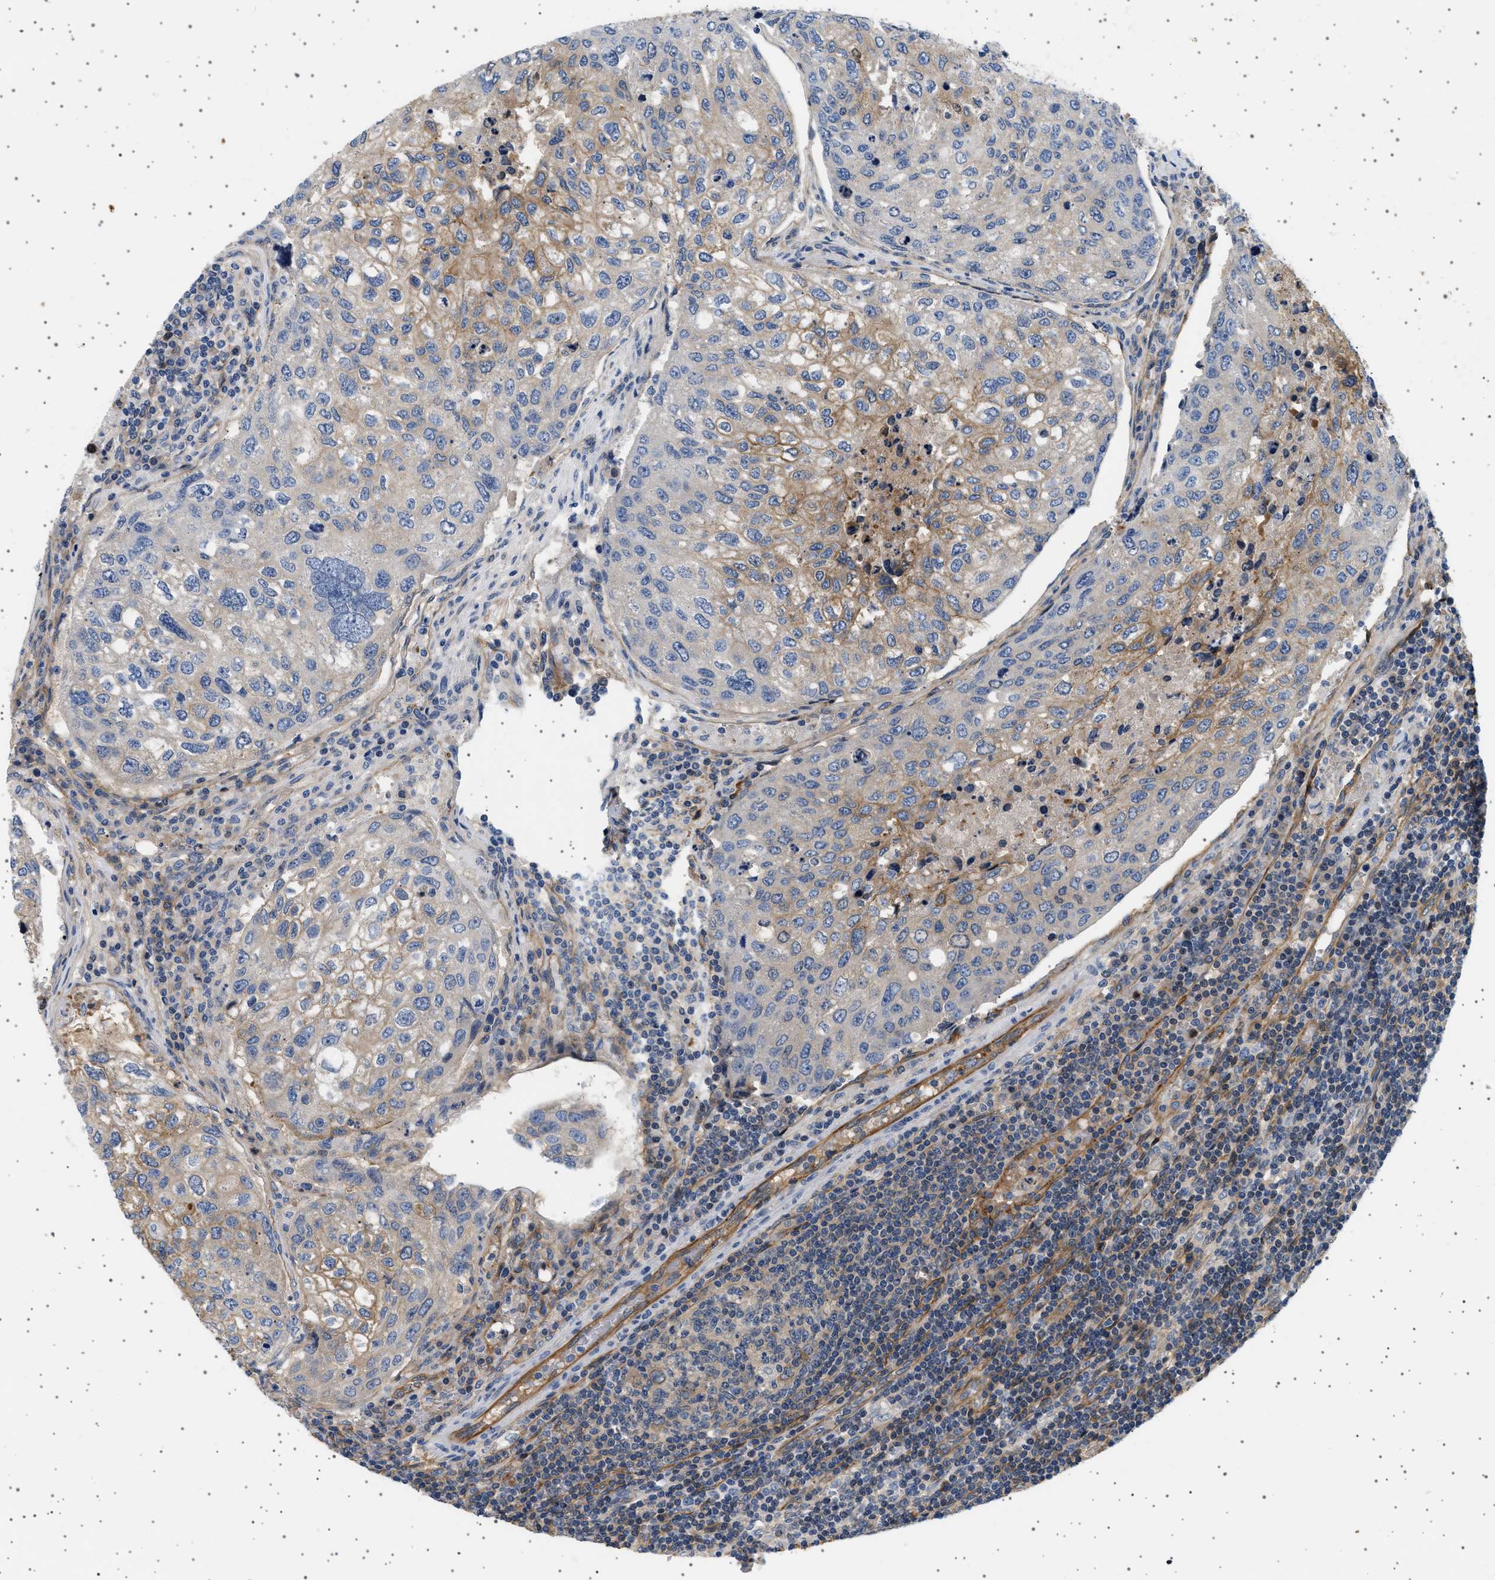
{"staining": {"intensity": "moderate", "quantity": "25%-75%", "location": "cytoplasmic/membranous"}, "tissue": "urothelial cancer", "cell_type": "Tumor cells", "image_type": "cancer", "snomed": [{"axis": "morphology", "description": "Urothelial carcinoma, High grade"}, {"axis": "topography", "description": "Lymph node"}, {"axis": "topography", "description": "Urinary bladder"}], "caption": "This micrograph demonstrates immunohistochemistry (IHC) staining of high-grade urothelial carcinoma, with medium moderate cytoplasmic/membranous expression in about 25%-75% of tumor cells.", "gene": "PLPP6", "patient": {"sex": "male", "age": 51}}